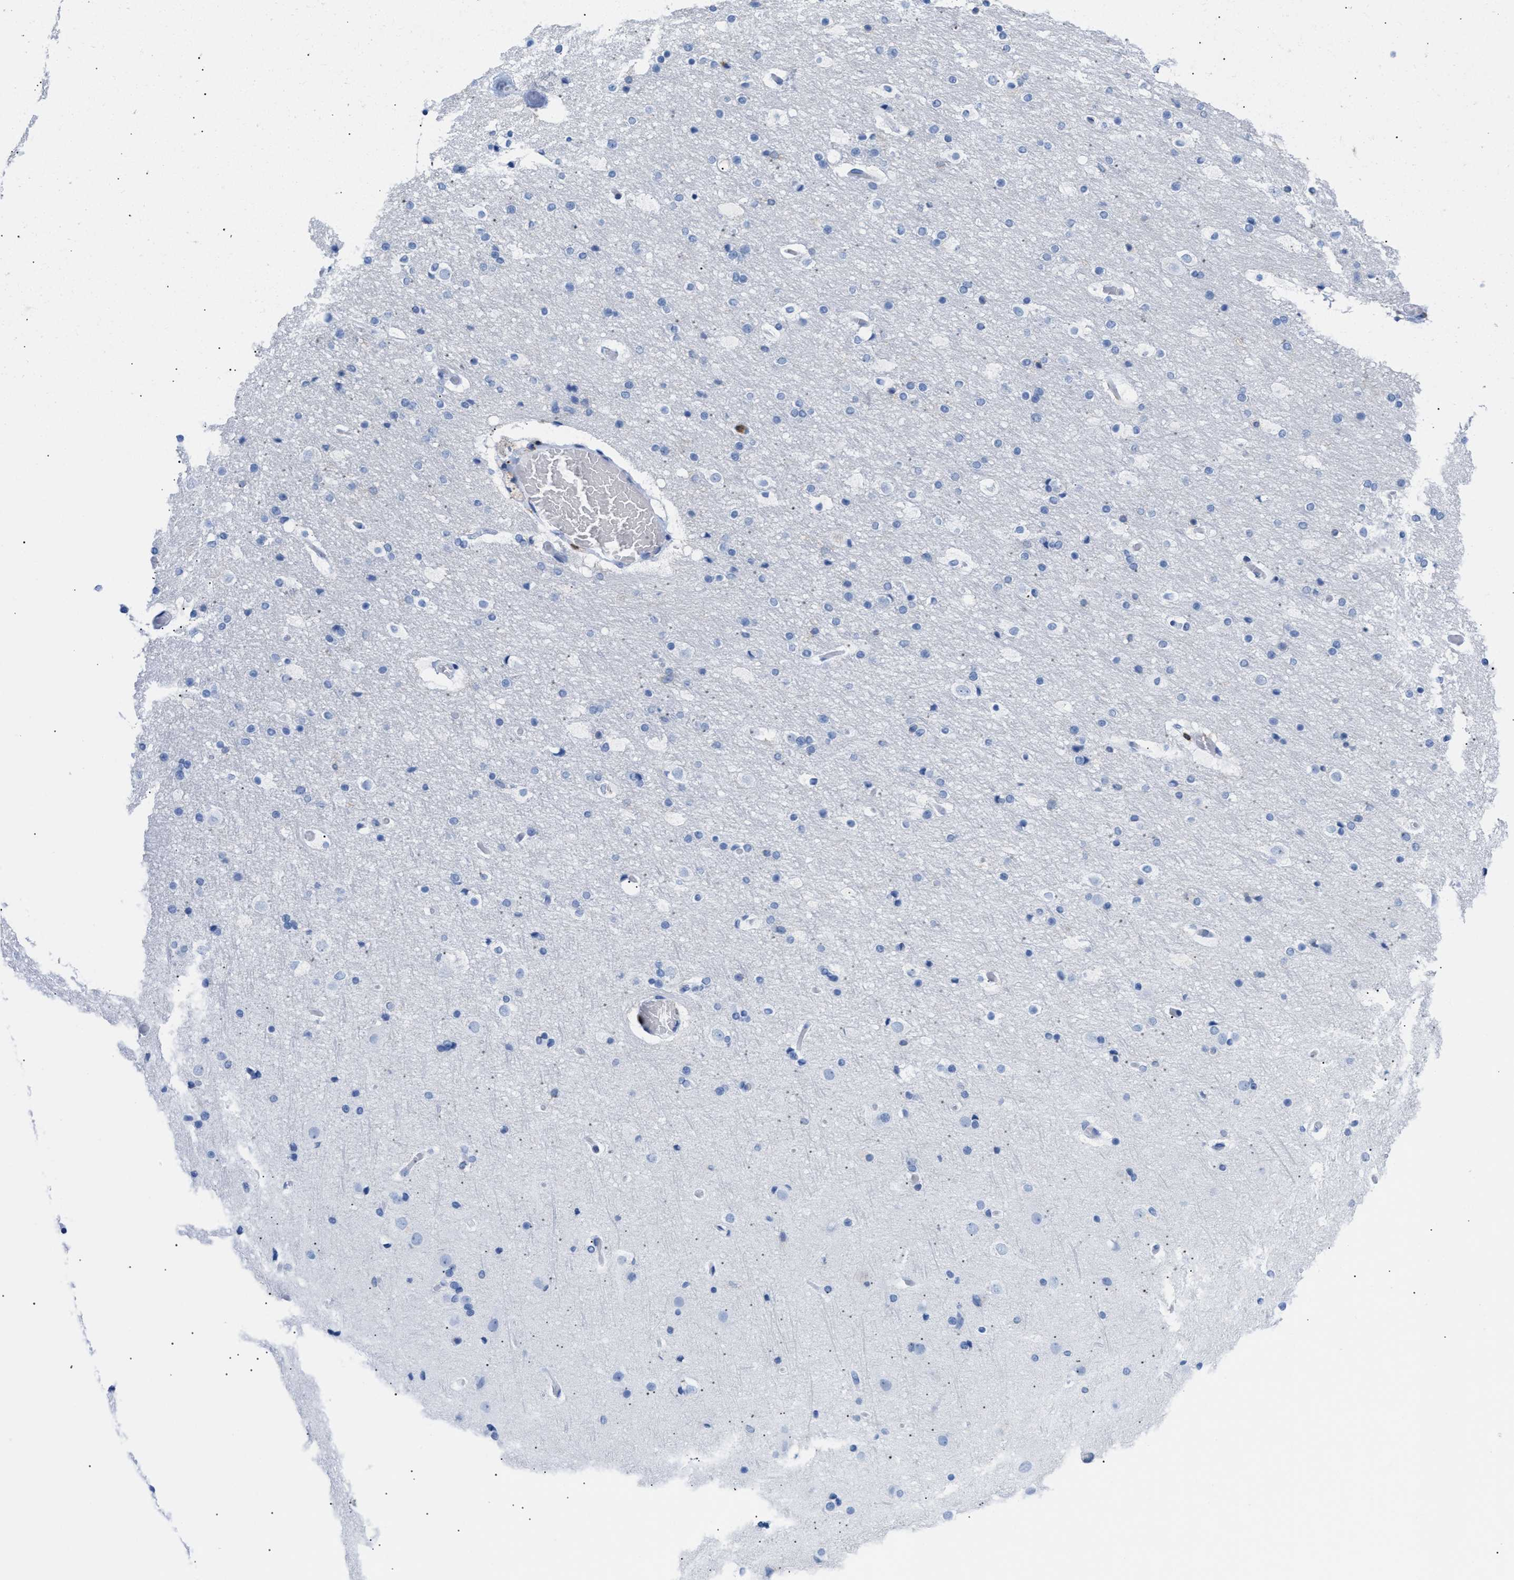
{"staining": {"intensity": "negative", "quantity": "none", "location": "none"}, "tissue": "cerebral cortex", "cell_type": "Endothelial cells", "image_type": "normal", "snomed": [{"axis": "morphology", "description": "Normal tissue, NOS"}, {"axis": "topography", "description": "Cerebral cortex"}], "caption": "This is an IHC image of normal cerebral cortex. There is no expression in endothelial cells.", "gene": "LCP1", "patient": {"sex": "male", "age": 57}}